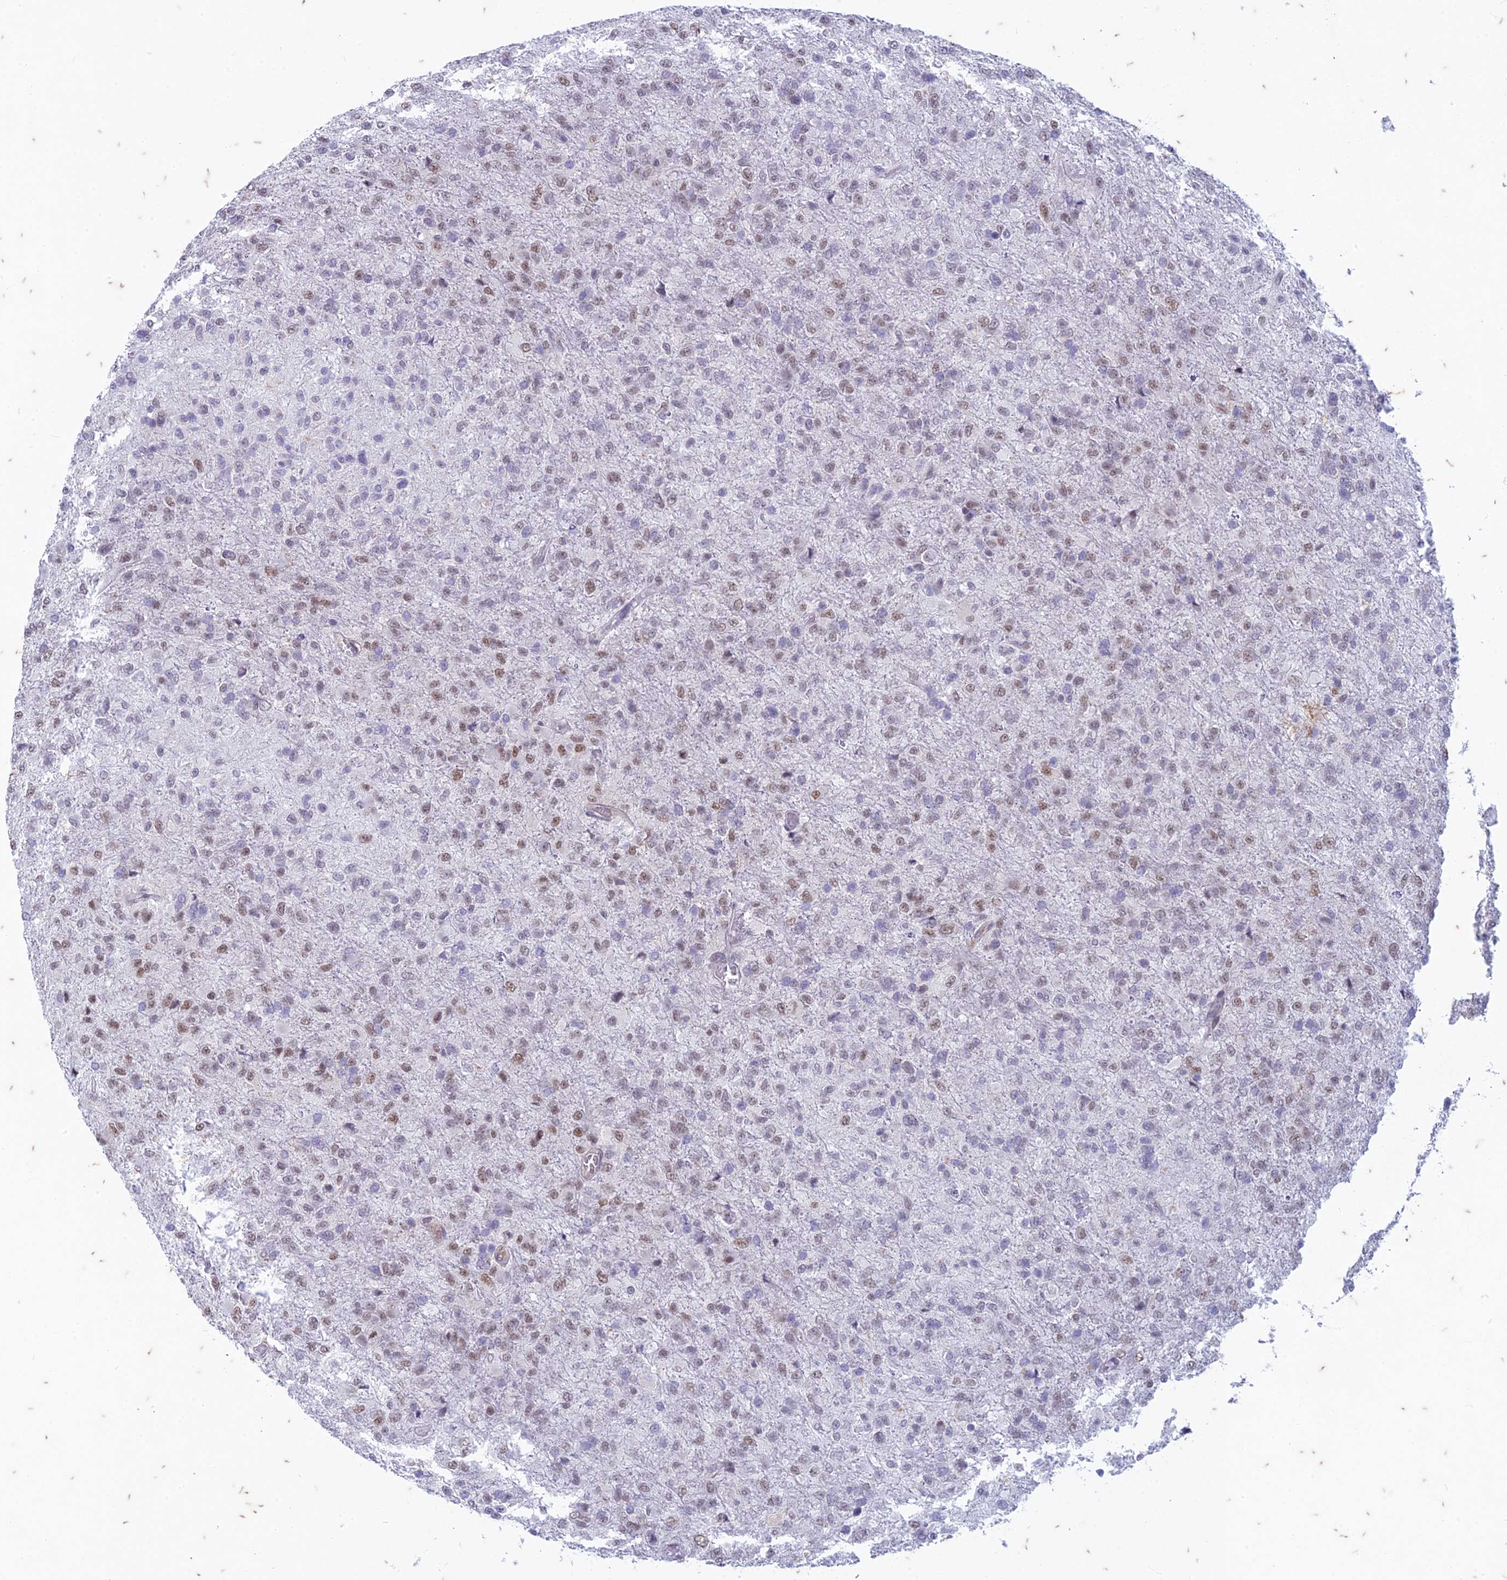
{"staining": {"intensity": "moderate", "quantity": "25%-75%", "location": "nuclear"}, "tissue": "glioma", "cell_type": "Tumor cells", "image_type": "cancer", "snomed": [{"axis": "morphology", "description": "Glioma, malignant, High grade"}, {"axis": "topography", "description": "Brain"}], "caption": "Tumor cells demonstrate medium levels of moderate nuclear staining in approximately 25%-75% of cells in human glioma.", "gene": "PABPN1L", "patient": {"sex": "female", "age": 74}}